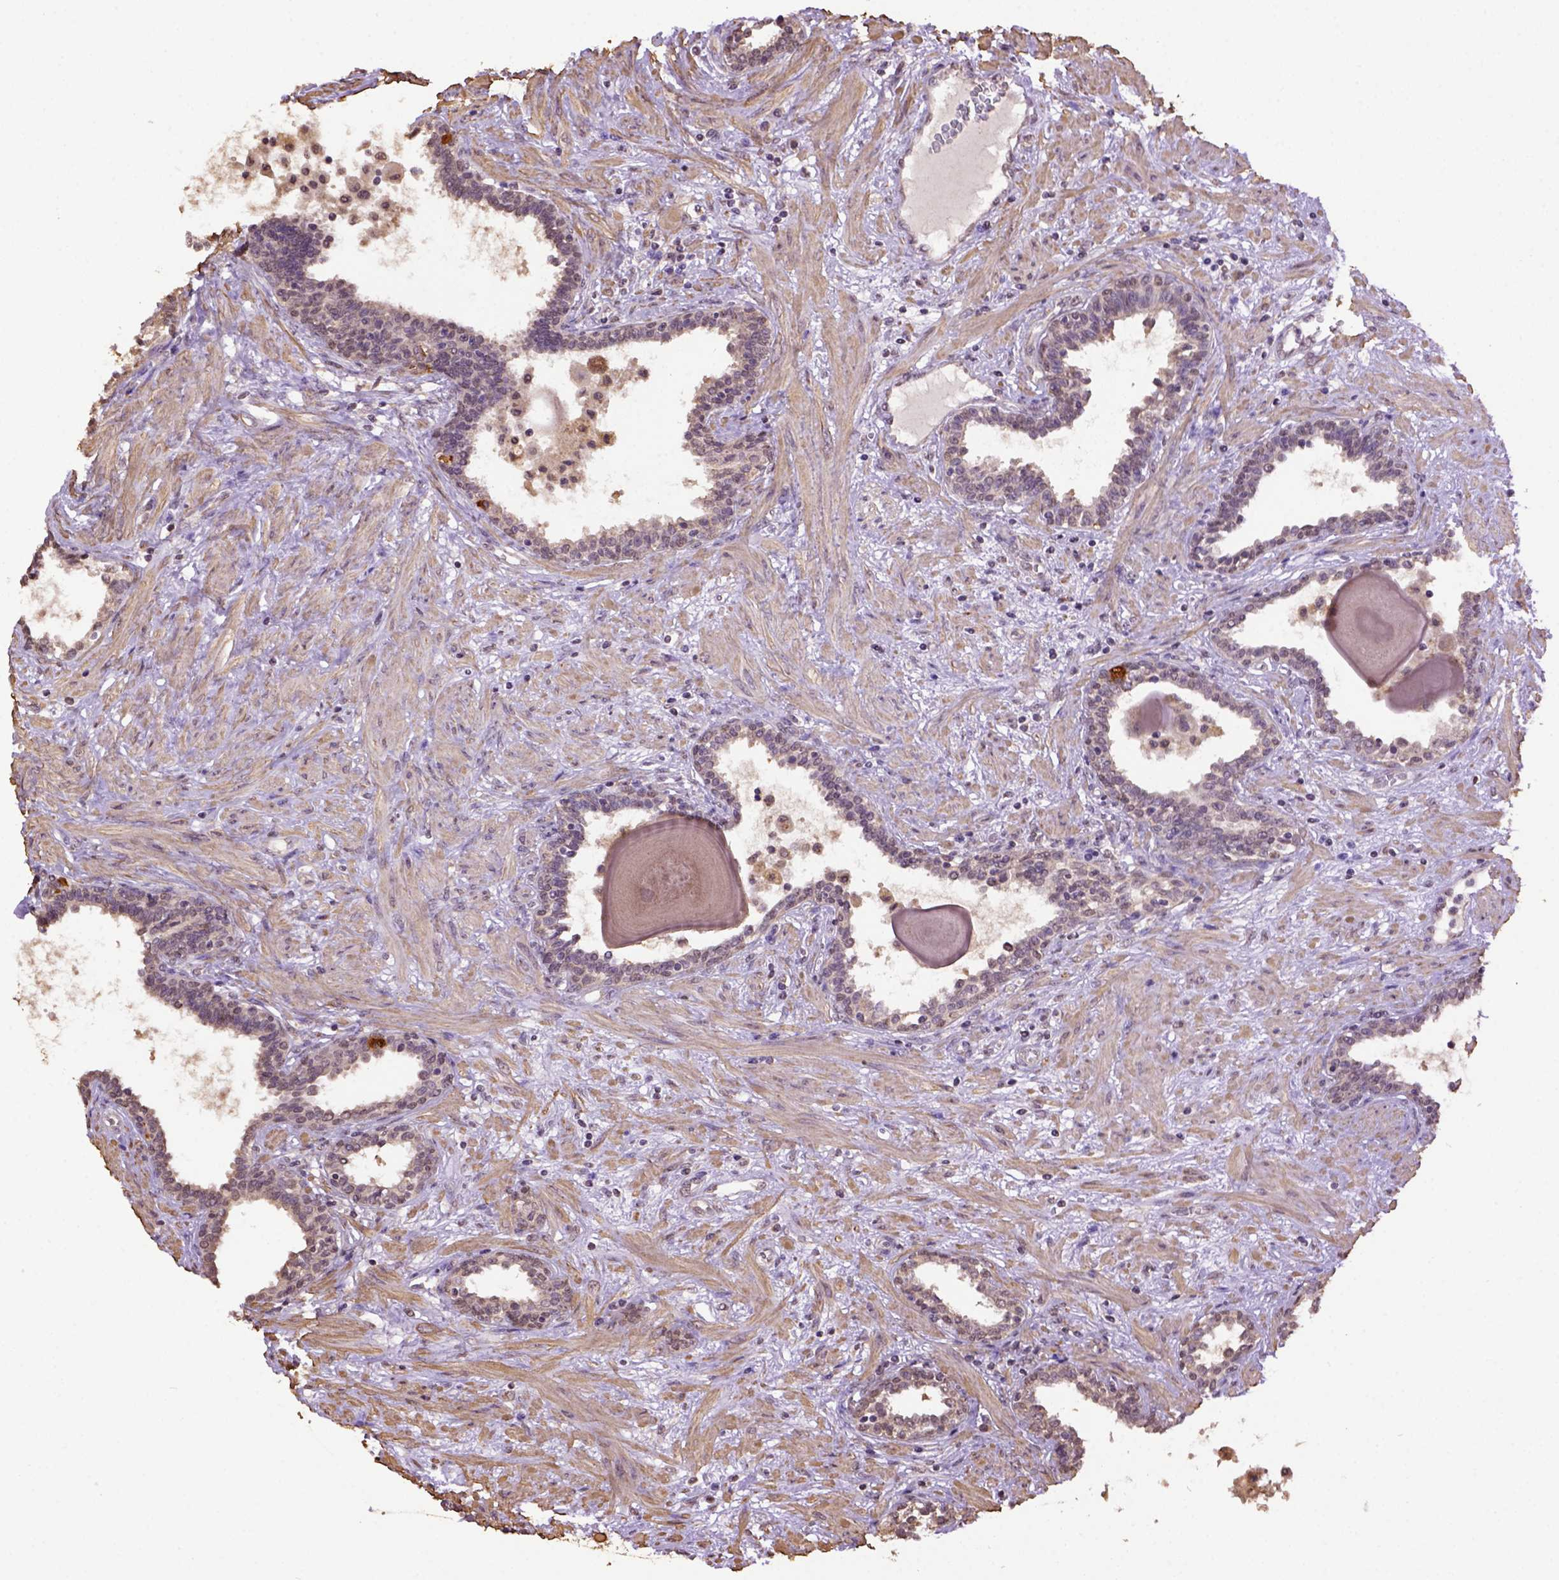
{"staining": {"intensity": "negative", "quantity": "none", "location": "none"}, "tissue": "prostate", "cell_type": "Glandular cells", "image_type": "normal", "snomed": [{"axis": "morphology", "description": "Normal tissue, NOS"}, {"axis": "topography", "description": "Prostate"}], "caption": "Glandular cells are negative for protein expression in unremarkable human prostate. (DAB immunohistochemistry (IHC) with hematoxylin counter stain).", "gene": "WDR17", "patient": {"sex": "male", "age": 55}}